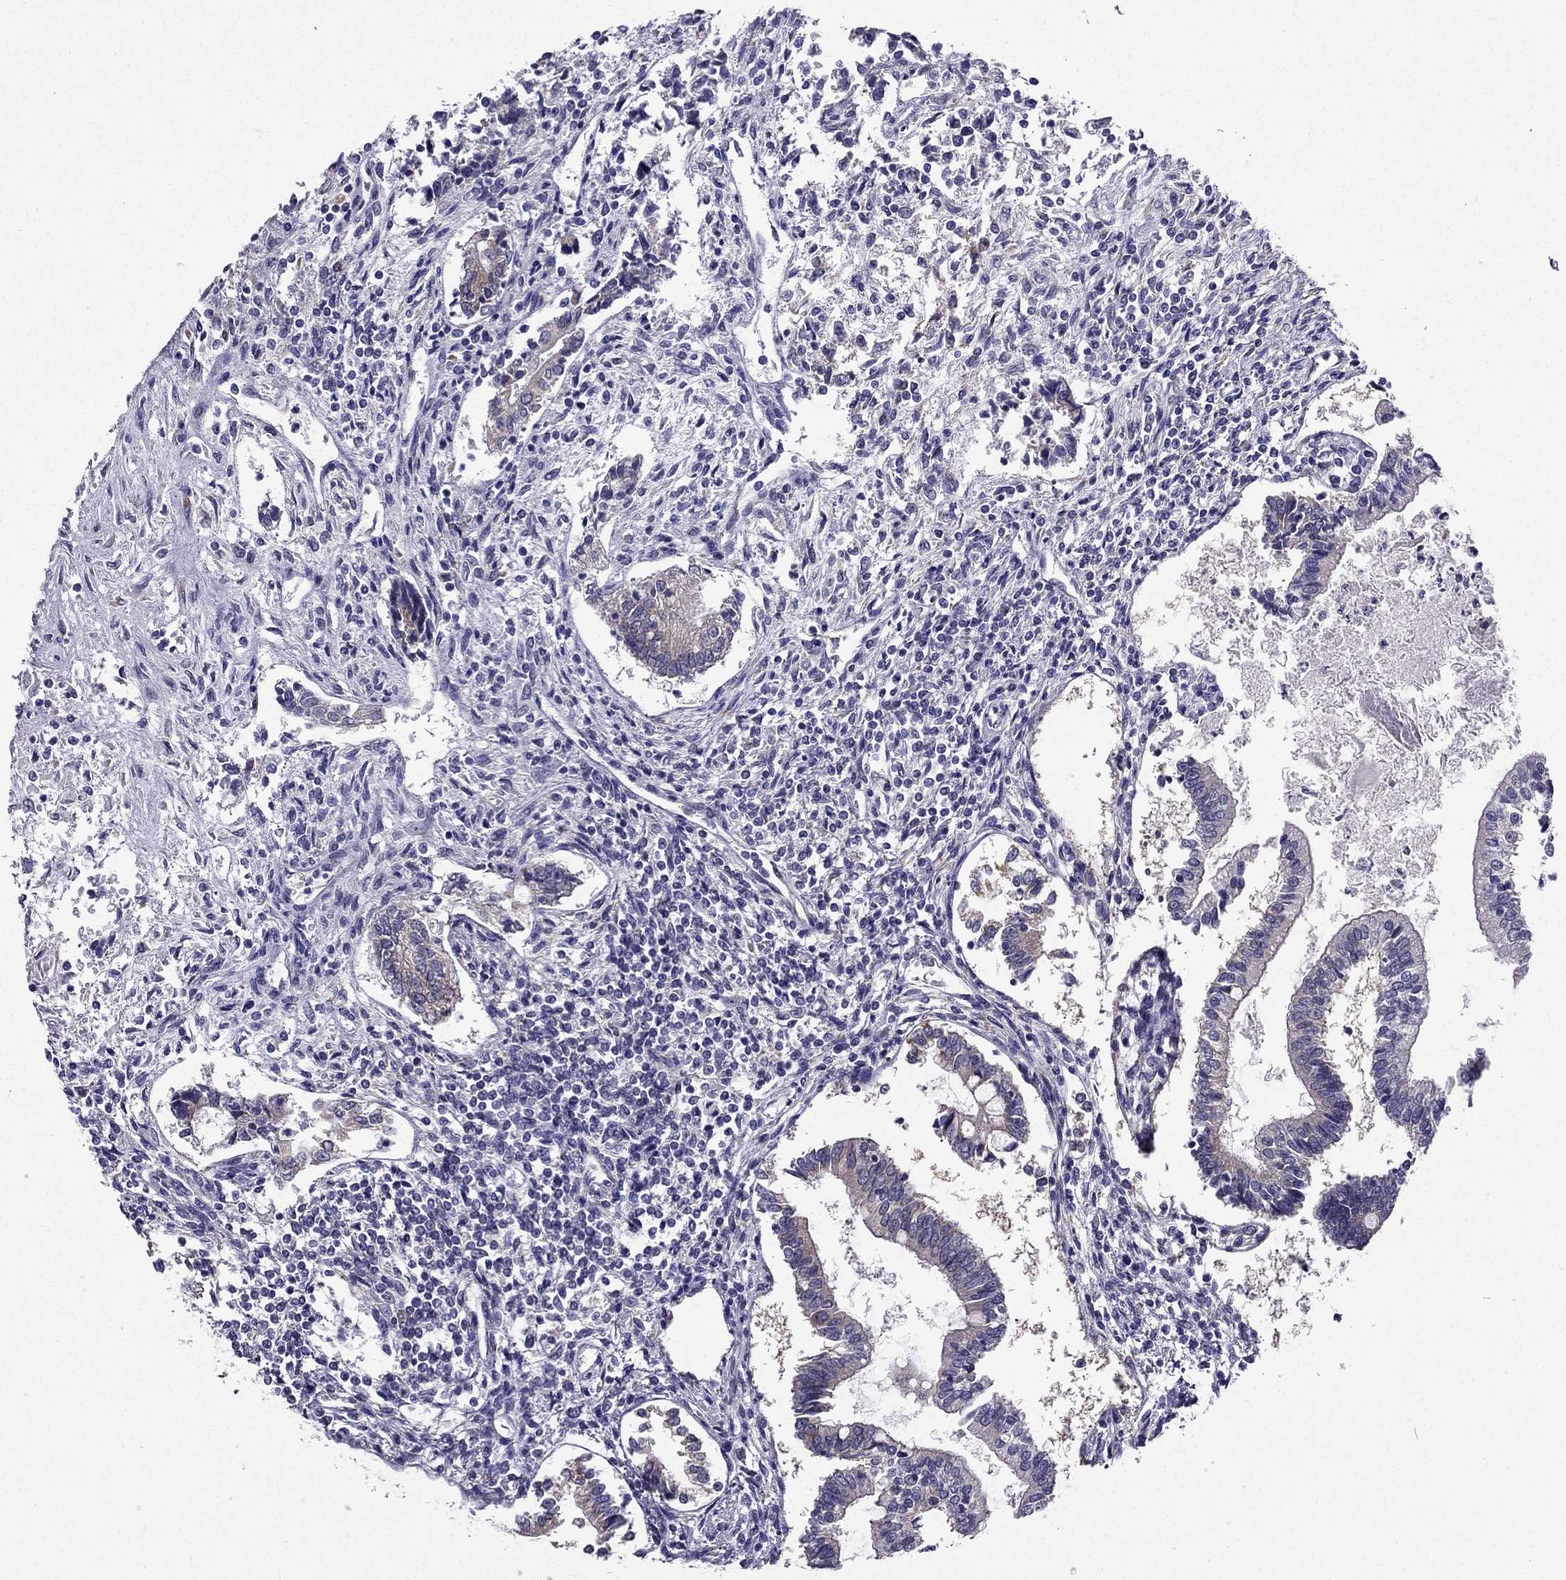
{"staining": {"intensity": "weak", "quantity": "<25%", "location": "cytoplasmic/membranous"}, "tissue": "testis cancer", "cell_type": "Tumor cells", "image_type": "cancer", "snomed": [{"axis": "morphology", "description": "Carcinoma, Embryonal, NOS"}, {"axis": "topography", "description": "Testis"}], "caption": "Tumor cells are negative for brown protein staining in testis cancer.", "gene": "ARHGEF28", "patient": {"sex": "male", "age": 37}}